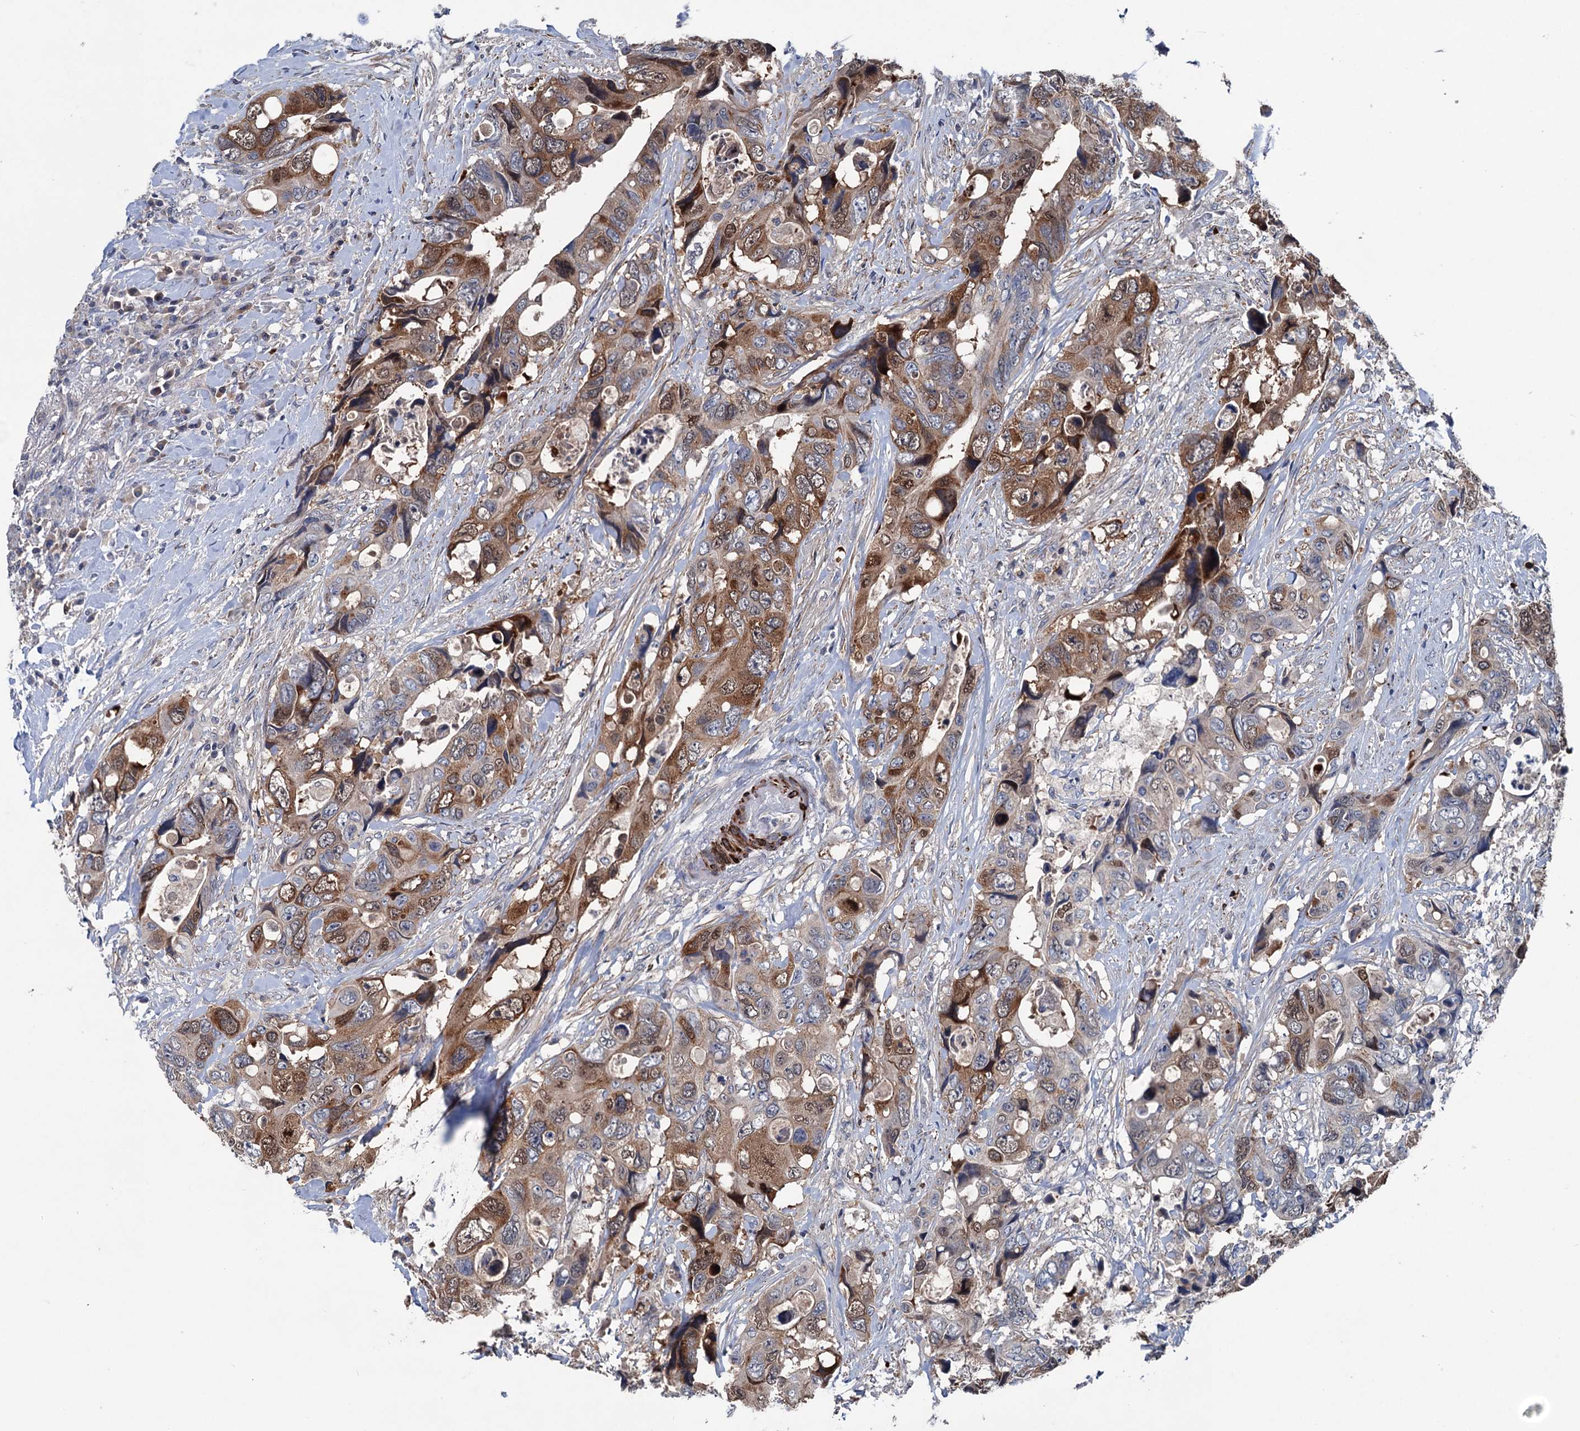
{"staining": {"intensity": "strong", "quantity": "25%-75%", "location": "cytoplasmic/membranous"}, "tissue": "colorectal cancer", "cell_type": "Tumor cells", "image_type": "cancer", "snomed": [{"axis": "morphology", "description": "Adenocarcinoma, NOS"}, {"axis": "topography", "description": "Rectum"}], "caption": "Immunohistochemistry staining of colorectal adenocarcinoma, which reveals high levels of strong cytoplasmic/membranous expression in approximately 25%-75% of tumor cells indicating strong cytoplasmic/membranous protein expression. The staining was performed using DAB (brown) for protein detection and nuclei were counterstained in hematoxylin (blue).", "gene": "NCAPD2", "patient": {"sex": "male", "age": 57}}